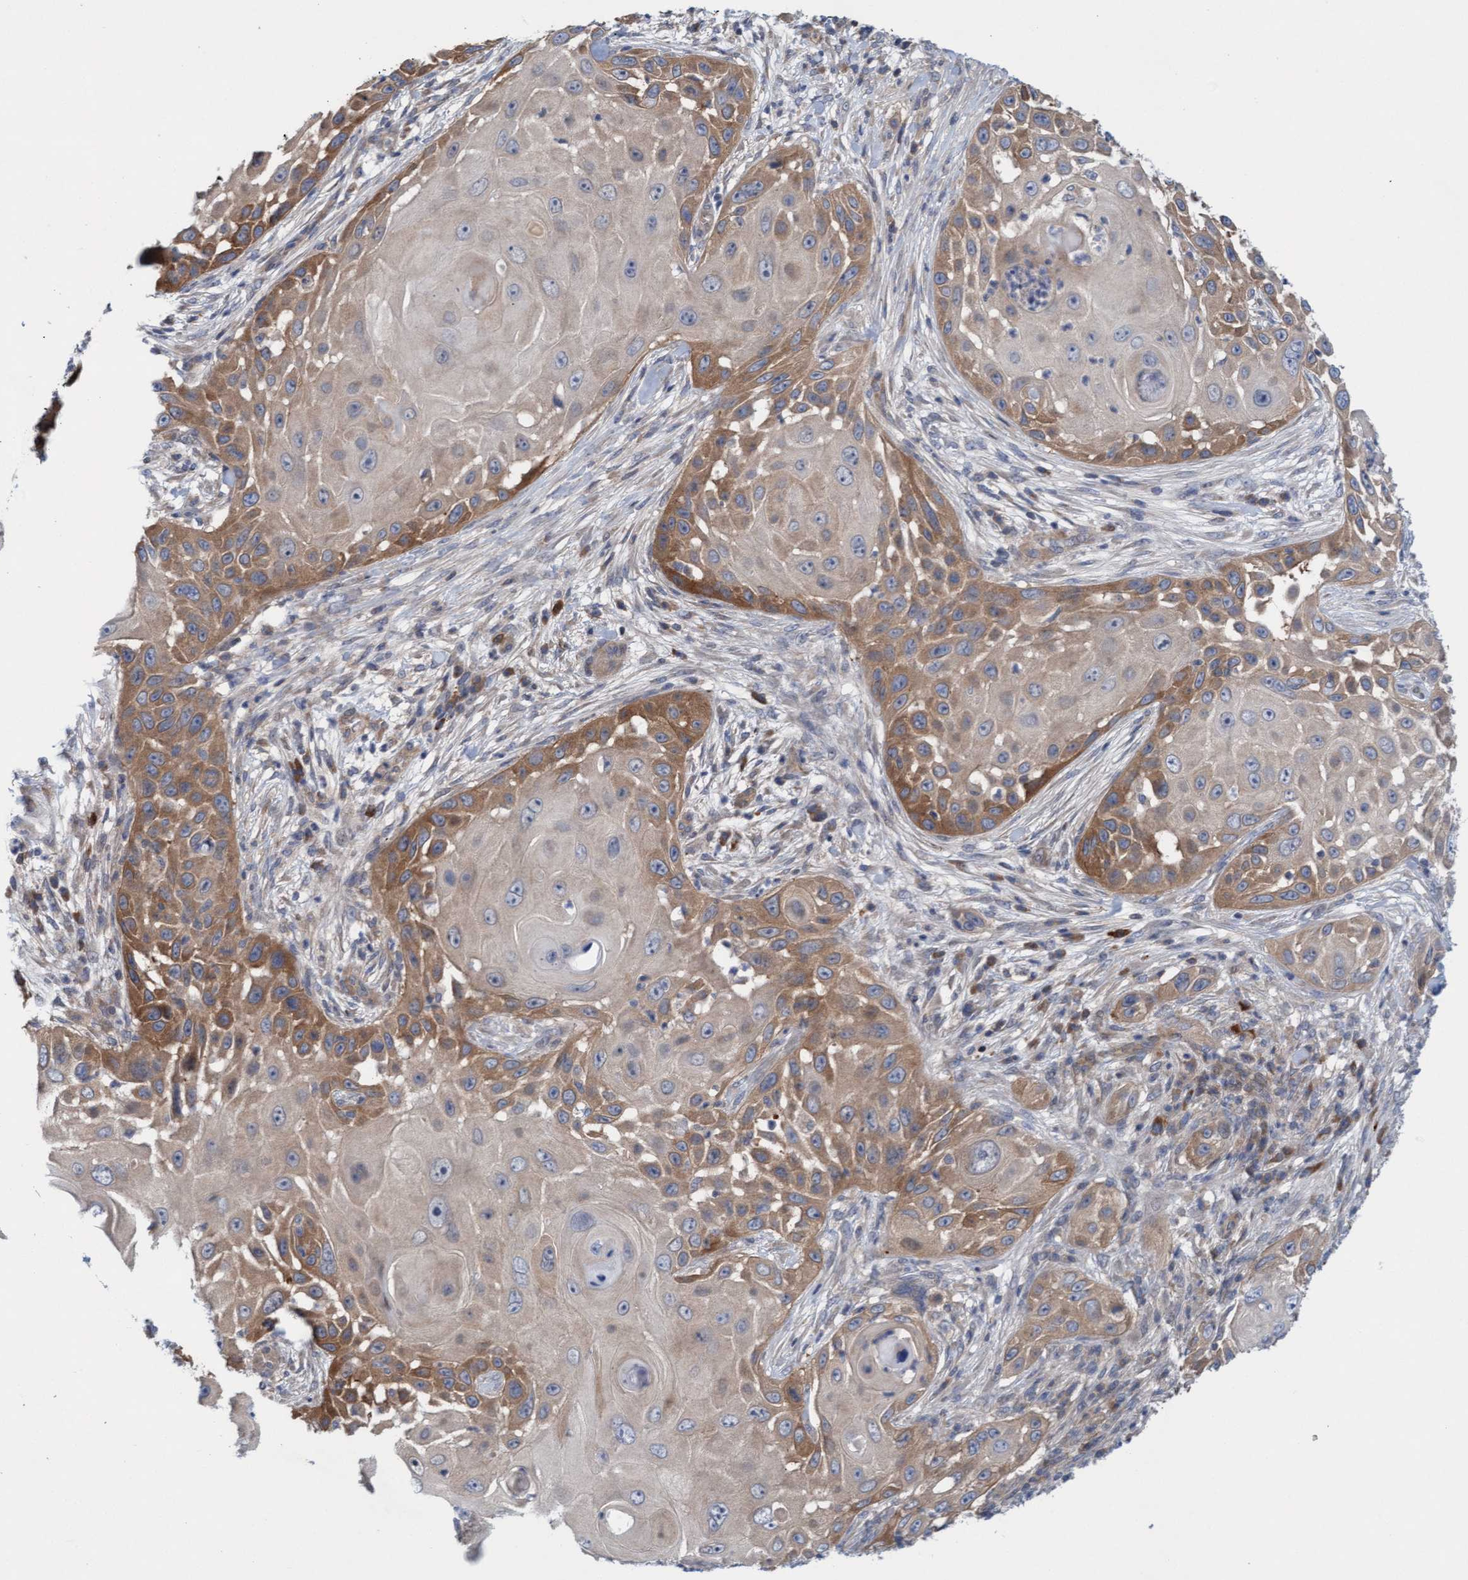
{"staining": {"intensity": "moderate", "quantity": "25%-75%", "location": "cytoplasmic/membranous"}, "tissue": "skin cancer", "cell_type": "Tumor cells", "image_type": "cancer", "snomed": [{"axis": "morphology", "description": "Squamous cell carcinoma, NOS"}, {"axis": "topography", "description": "Skin"}], "caption": "Tumor cells demonstrate moderate cytoplasmic/membranous staining in about 25%-75% of cells in squamous cell carcinoma (skin). Immunohistochemistry (ihc) stains the protein in brown and the nuclei are stained blue.", "gene": "KLHL25", "patient": {"sex": "female", "age": 44}}